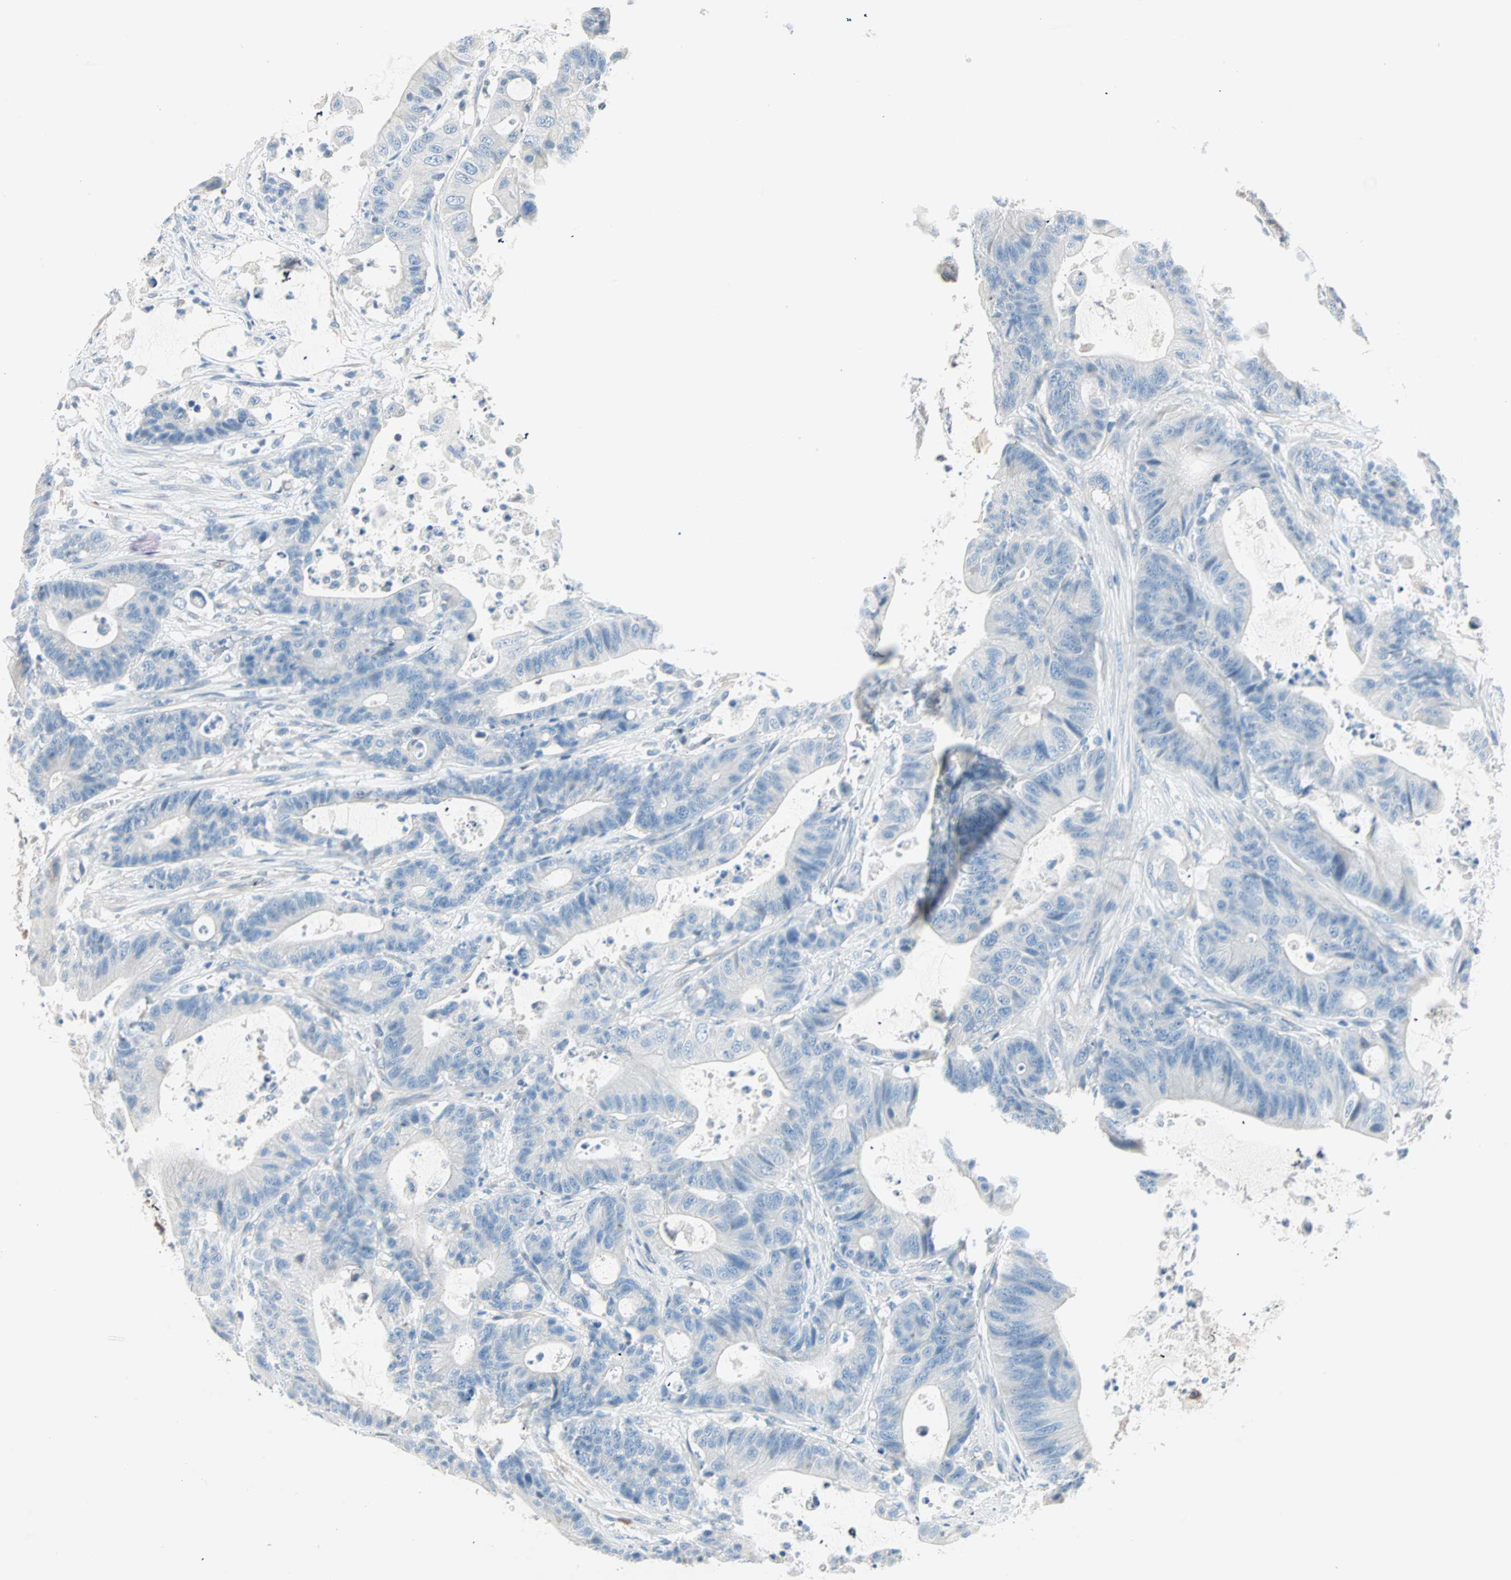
{"staining": {"intensity": "negative", "quantity": "none", "location": "none"}, "tissue": "colorectal cancer", "cell_type": "Tumor cells", "image_type": "cancer", "snomed": [{"axis": "morphology", "description": "Adenocarcinoma, NOS"}, {"axis": "topography", "description": "Colon"}], "caption": "Micrograph shows no significant protein staining in tumor cells of adenocarcinoma (colorectal).", "gene": "ATF6", "patient": {"sex": "female", "age": 84}}